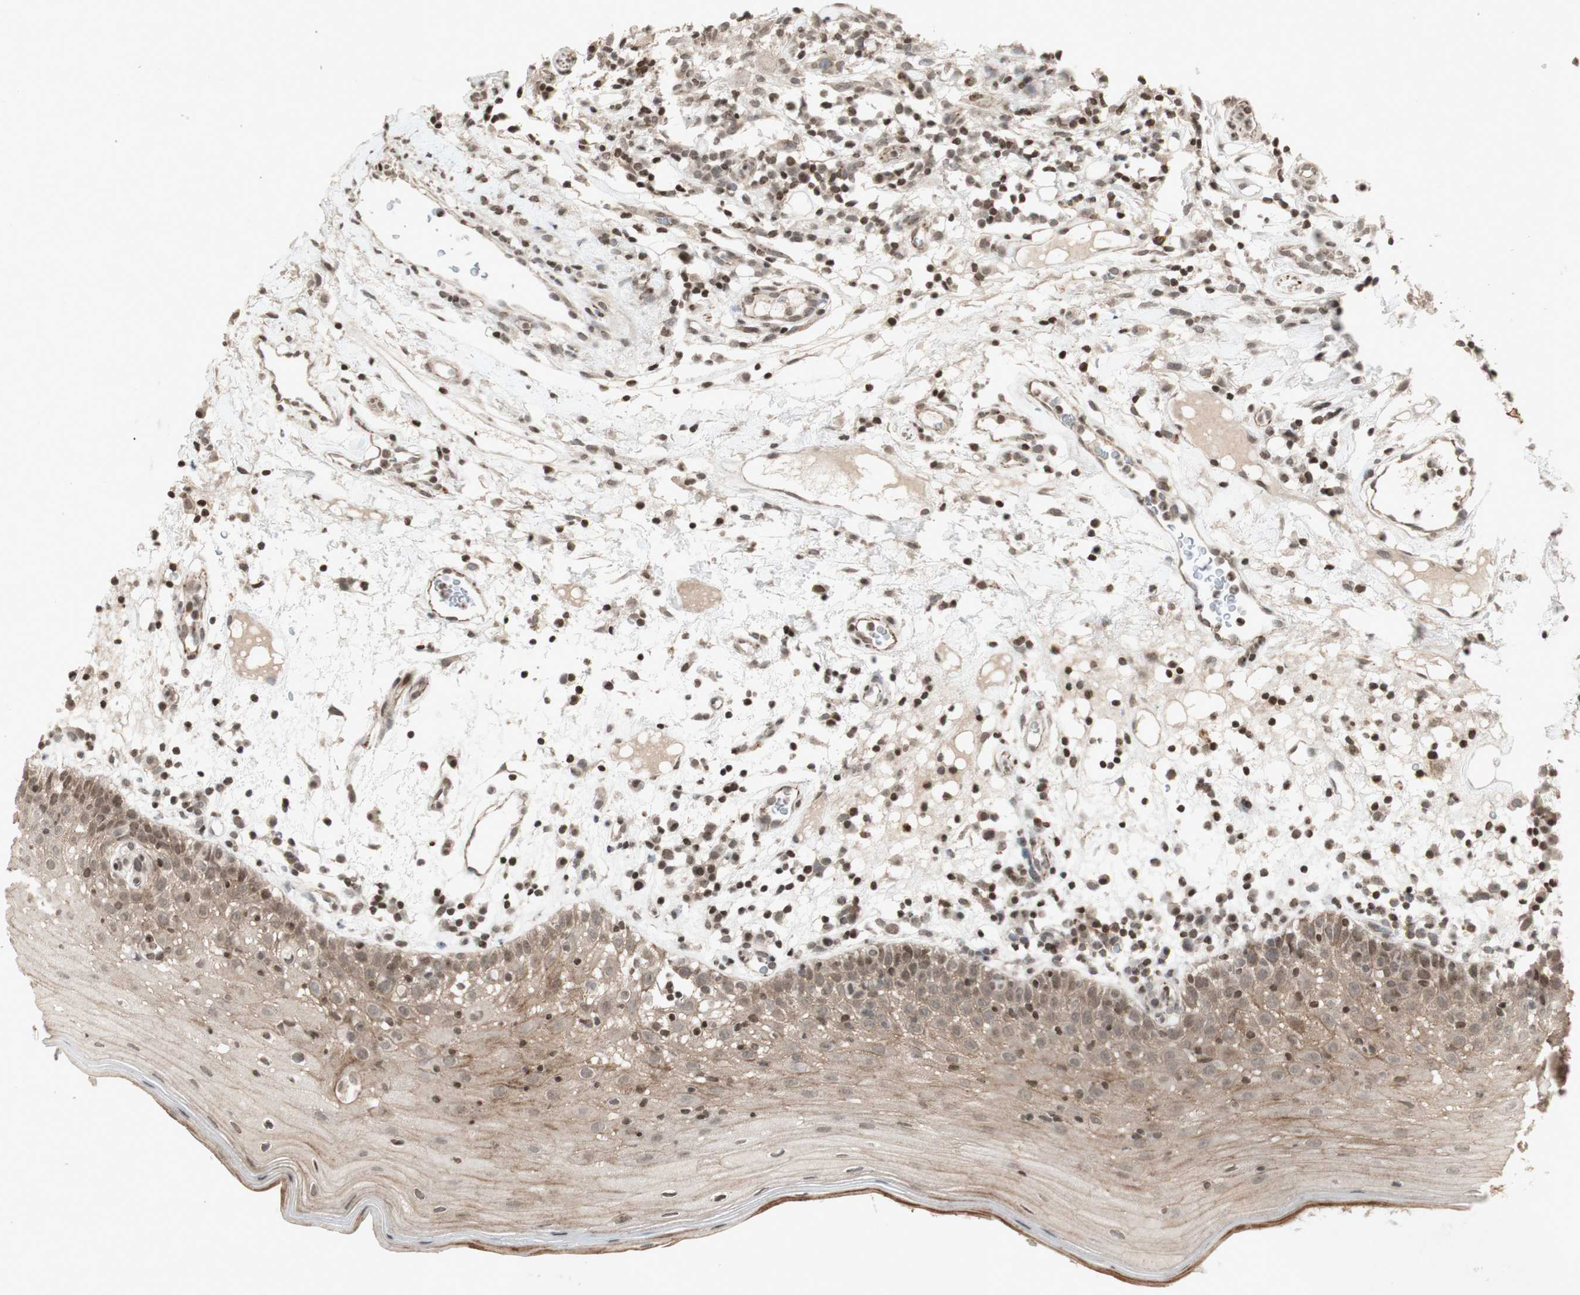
{"staining": {"intensity": "moderate", "quantity": ">75%", "location": "cytoplasmic/membranous"}, "tissue": "oral mucosa", "cell_type": "Squamous epithelial cells", "image_type": "normal", "snomed": [{"axis": "morphology", "description": "Normal tissue, NOS"}, {"axis": "morphology", "description": "Squamous cell carcinoma, NOS"}, {"axis": "topography", "description": "Skeletal muscle"}, {"axis": "topography", "description": "Oral tissue"}], "caption": "High-magnification brightfield microscopy of benign oral mucosa stained with DAB (brown) and counterstained with hematoxylin (blue). squamous epithelial cells exhibit moderate cytoplasmic/membranous staining is identified in approximately>75% of cells. (IHC, brightfield microscopy, high magnification).", "gene": "PLXNA1", "patient": {"sex": "male", "age": 71}}